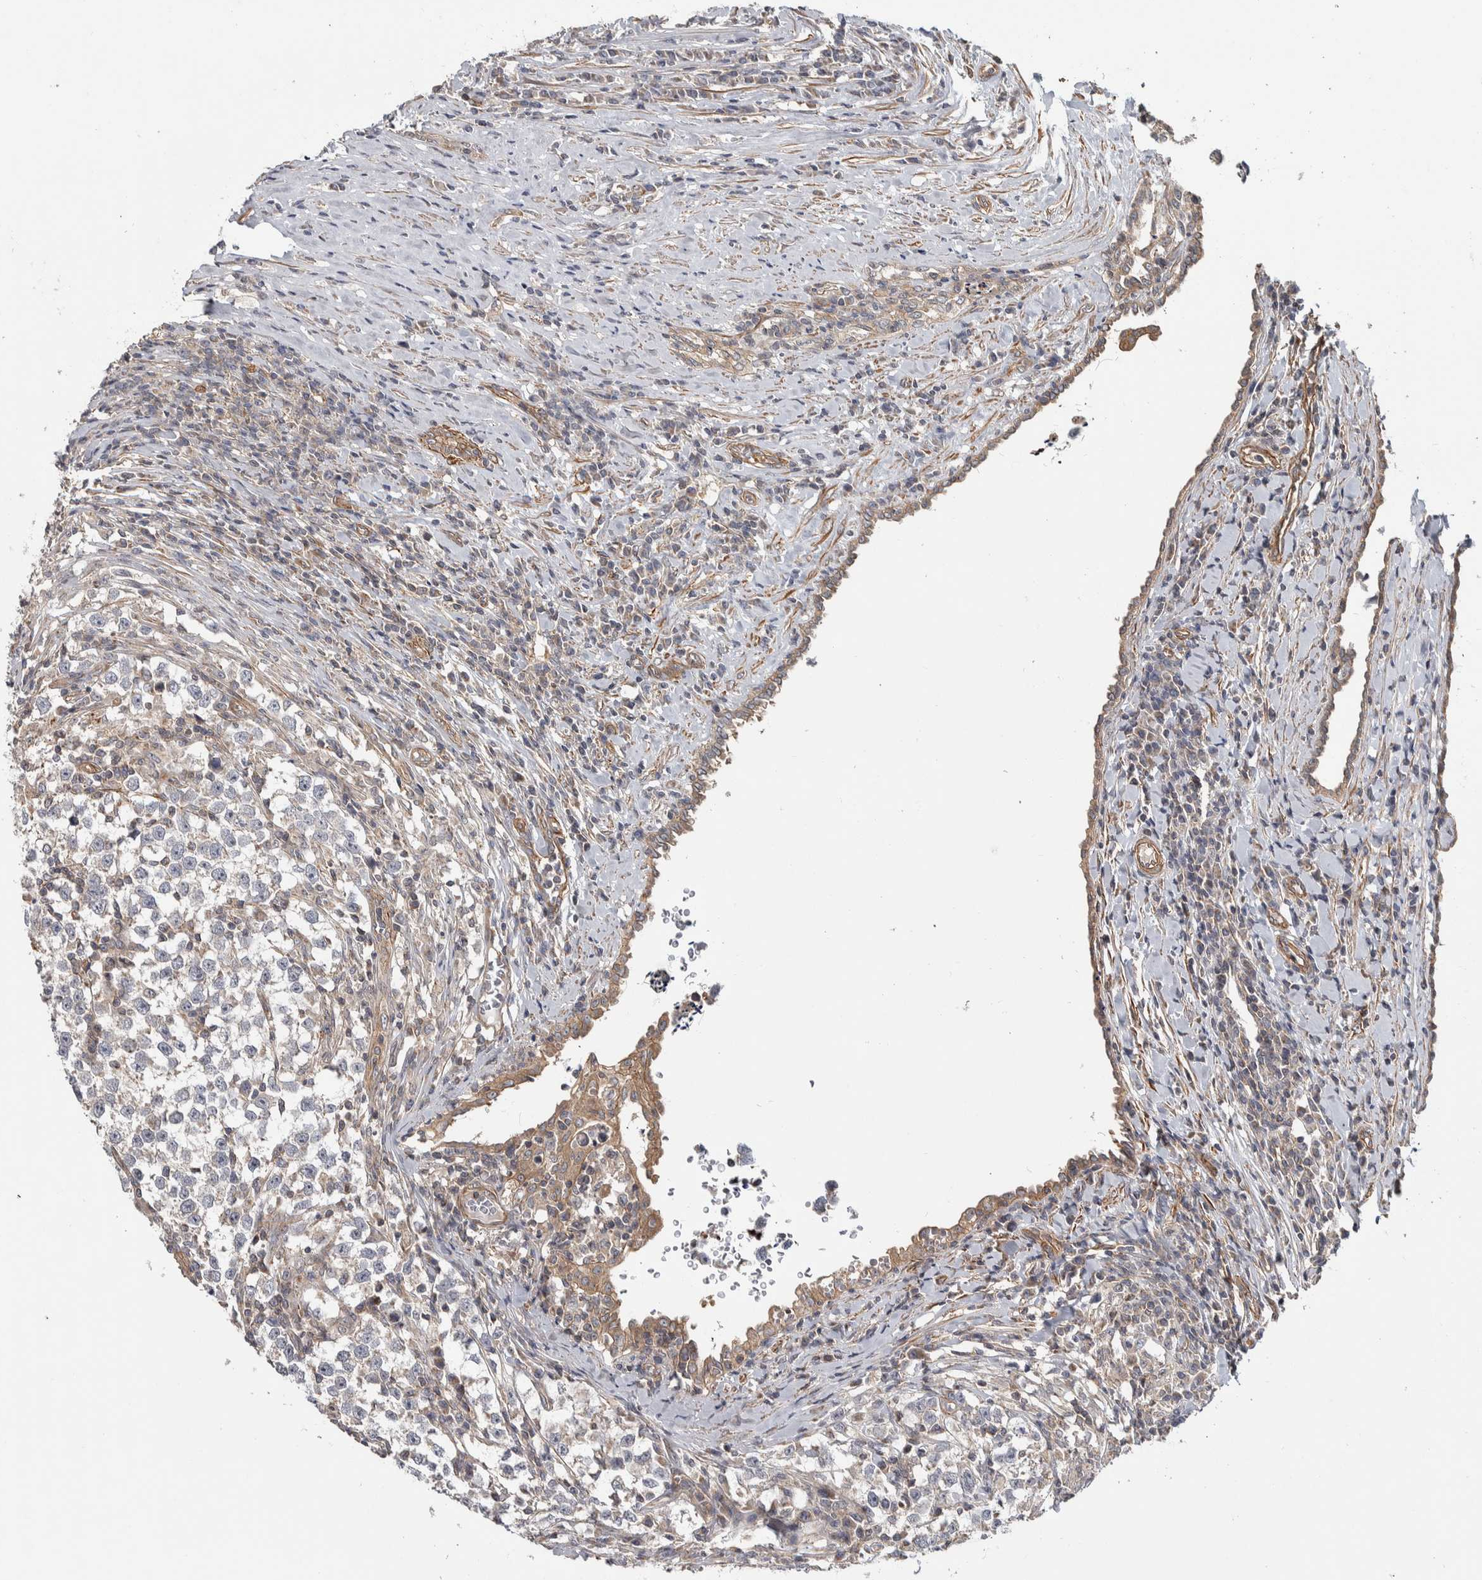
{"staining": {"intensity": "weak", "quantity": "<25%", "location": "cytoplasmic/membranous"}, "tissue": "testis cancer", "cell_type": "Tumor cells", "image_type": "cancer", "snomed": [{"axis": "morphology", "description": "Normal tissue, NOS"}, {"axis": "morphology", "description": "Seminoma, NOS"}, {"axis": "topography", "description": "Testis"}], "caption": "This photomicrograph is of testis cancer stained with immunohistochemistry to label a protein in brown with the nuclei are counter-stained blue. There is no staining in tumor cells.", "gene": "CHMP4C", "patient": {"sex": "male", "age": 43}}